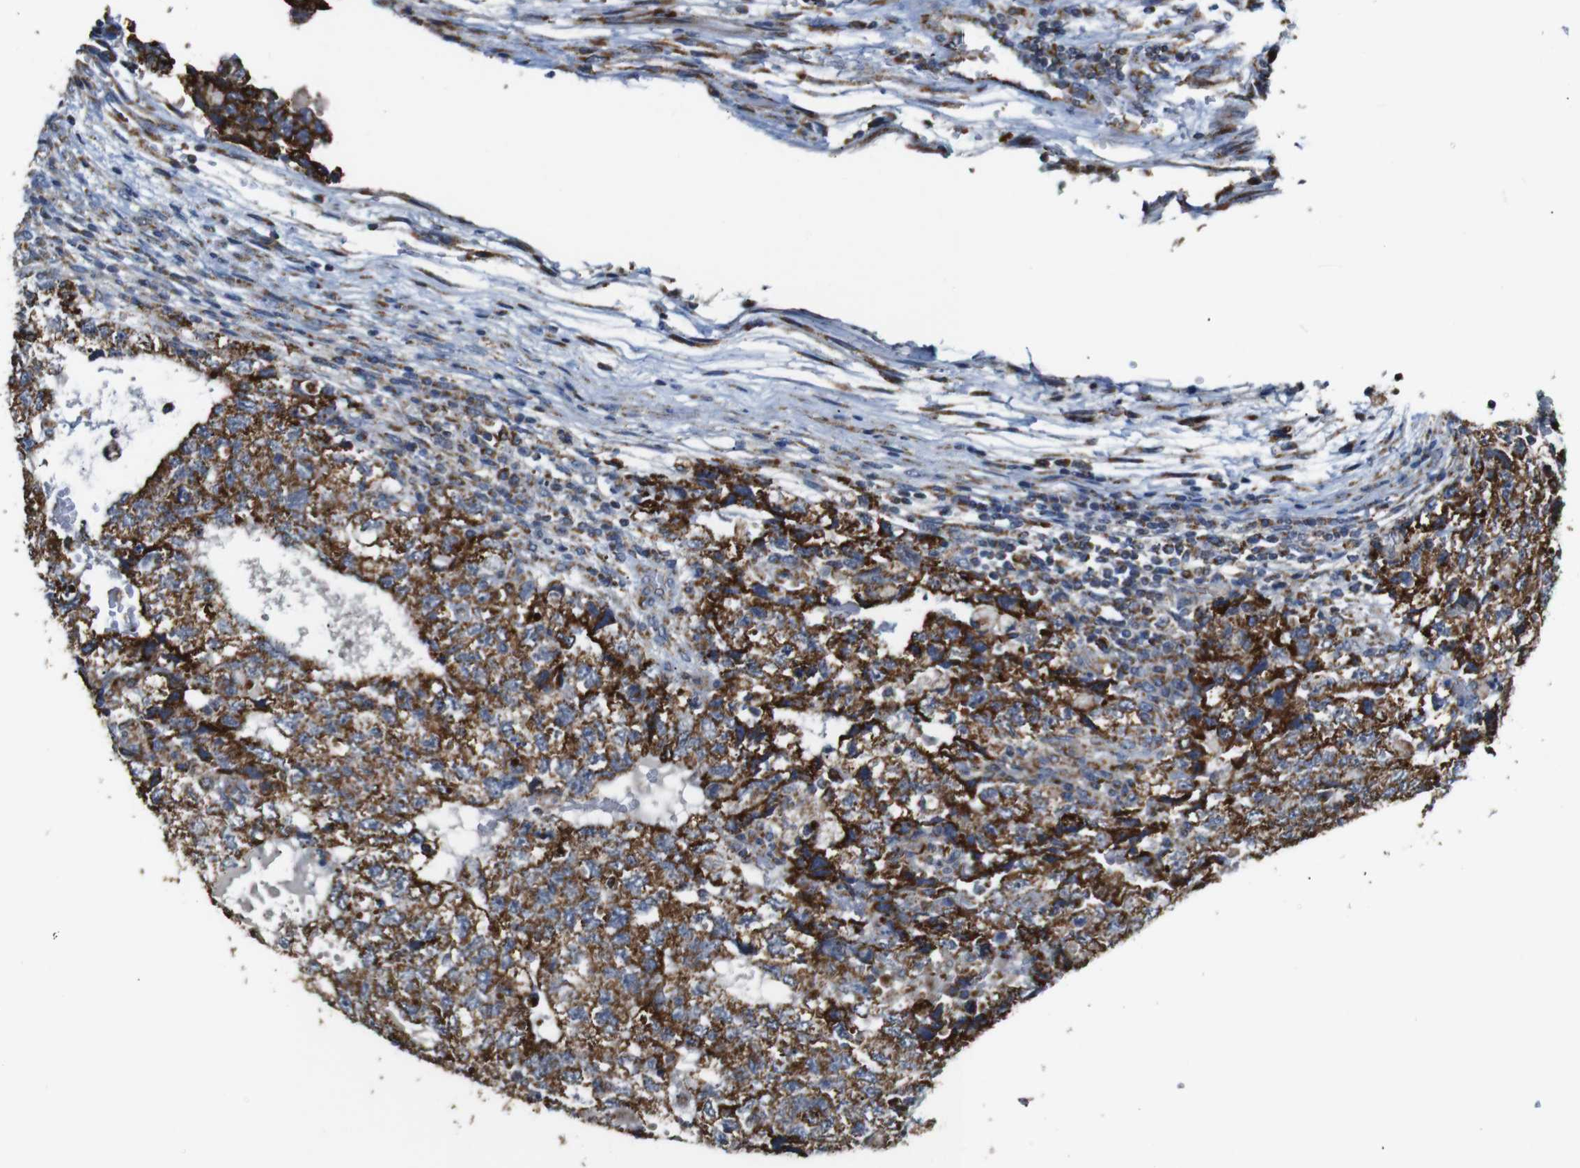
{"staining": {"intensity": "strong", "quantity": ">75%", "location": "cytoplasmic/membranous"}, "tissue": "testis cancer", "cell_type": "Tumor cells", "image_type": "cancer", "snomed": [{"axis": "morphology", "description": "Carcinoma, Embryonal, NOS"}, {"axis": "topography", "description": "Testis"}], "caption": "Human testis cancer stained for a protein (brown) displays strong cytoplasmic/membranous positive staining in approximately >75% of tumor cells.", "gene": "NR3C2", "patient": {"sex": "male", "age": 36}}